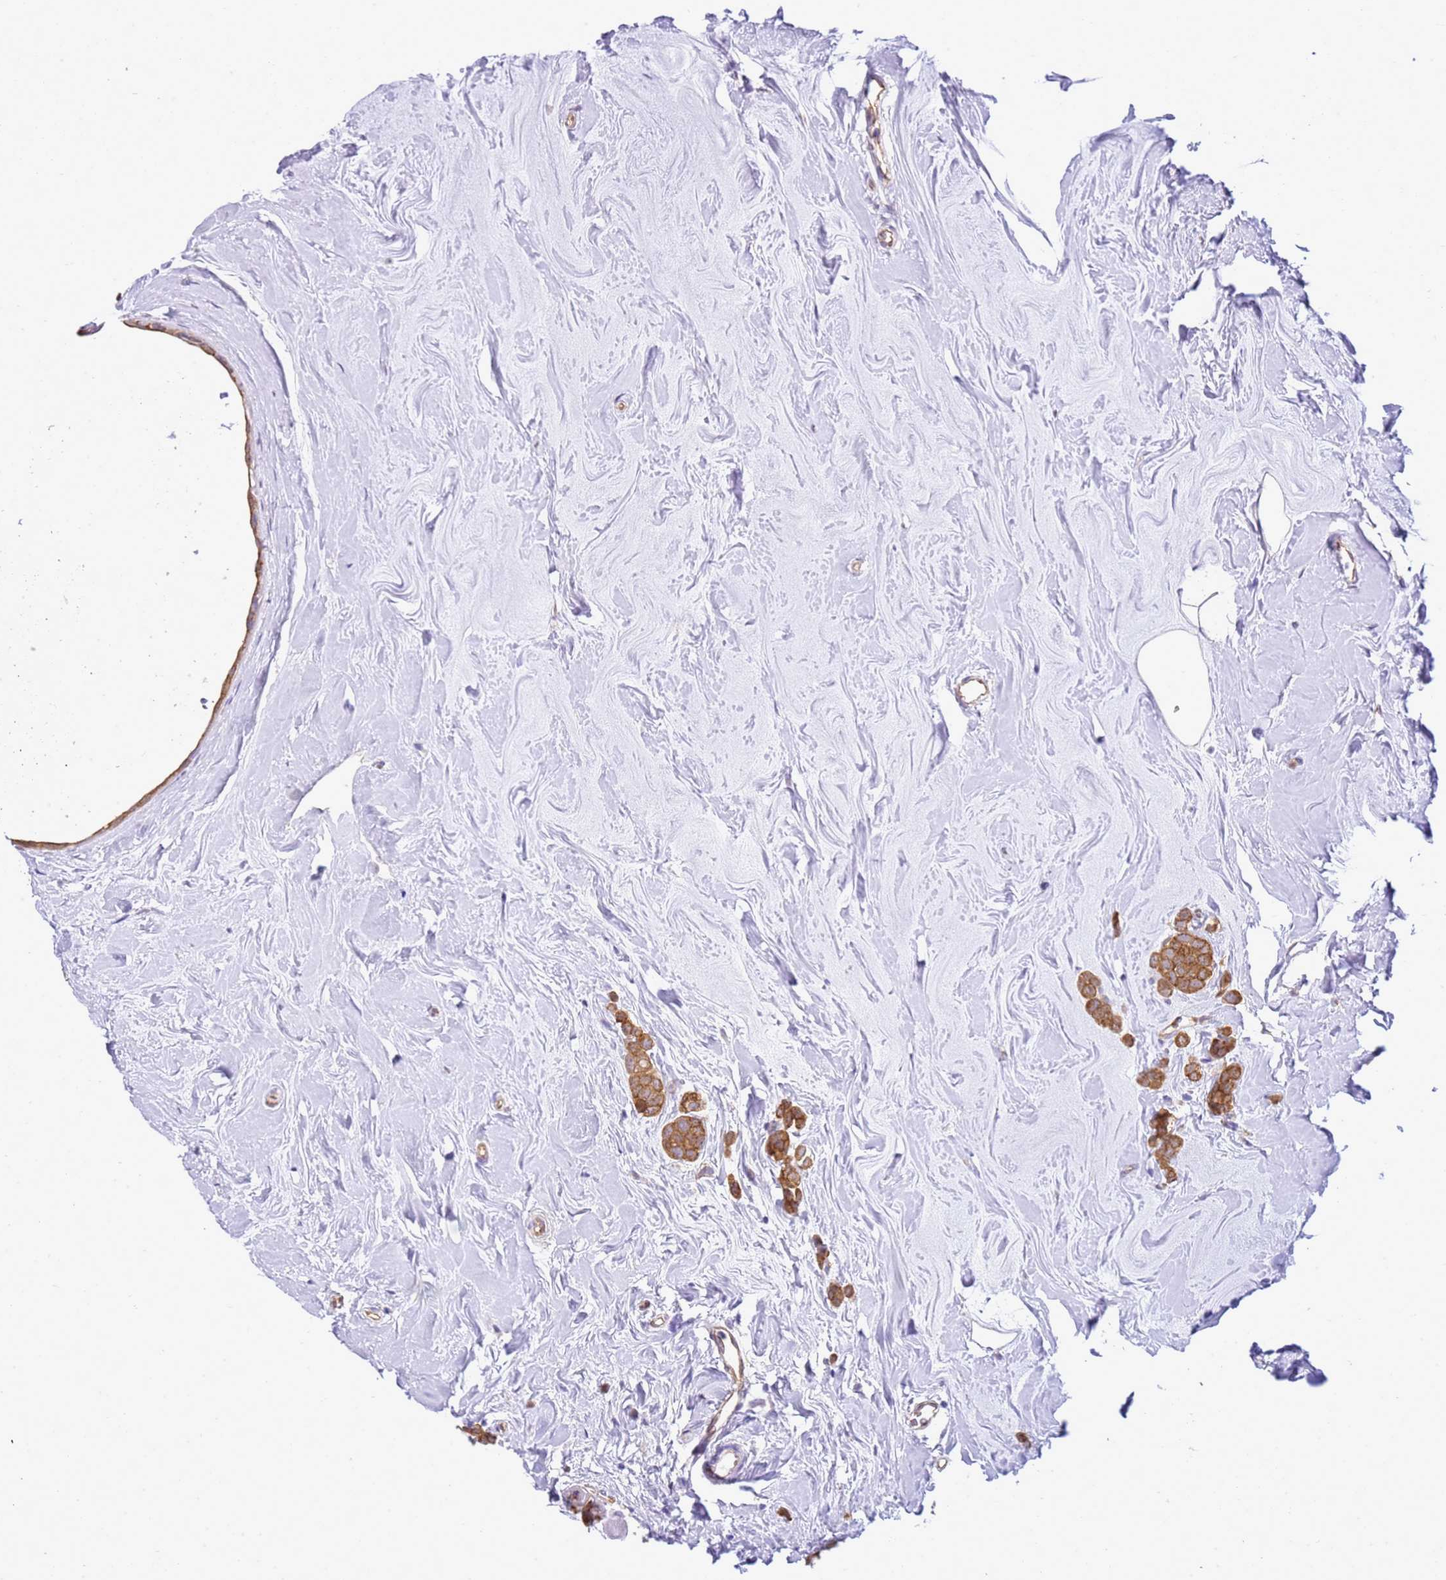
{"staining": {"intensity": "moderate", "quantity": ">75%", "location": "cytoplasmic/membranous"}, "tissue": "breast cancer", "cell_type": "Tumor cells", "image_type": "cancer", "snomed": [{"axis": "morphology", "description": "Lobular carcinoma"}, {"axis": "topography", "description": "Breast"}], "caption": "High-power microscopy captured an immunohistochemistry (IHC) histopathology image of breast cancer, revealing moderate cytoplasmic/membranous expression in approximately >75% of tumor cells.", "gene": "YWHAE", "patient": {"sex": "female", "age": 47}}